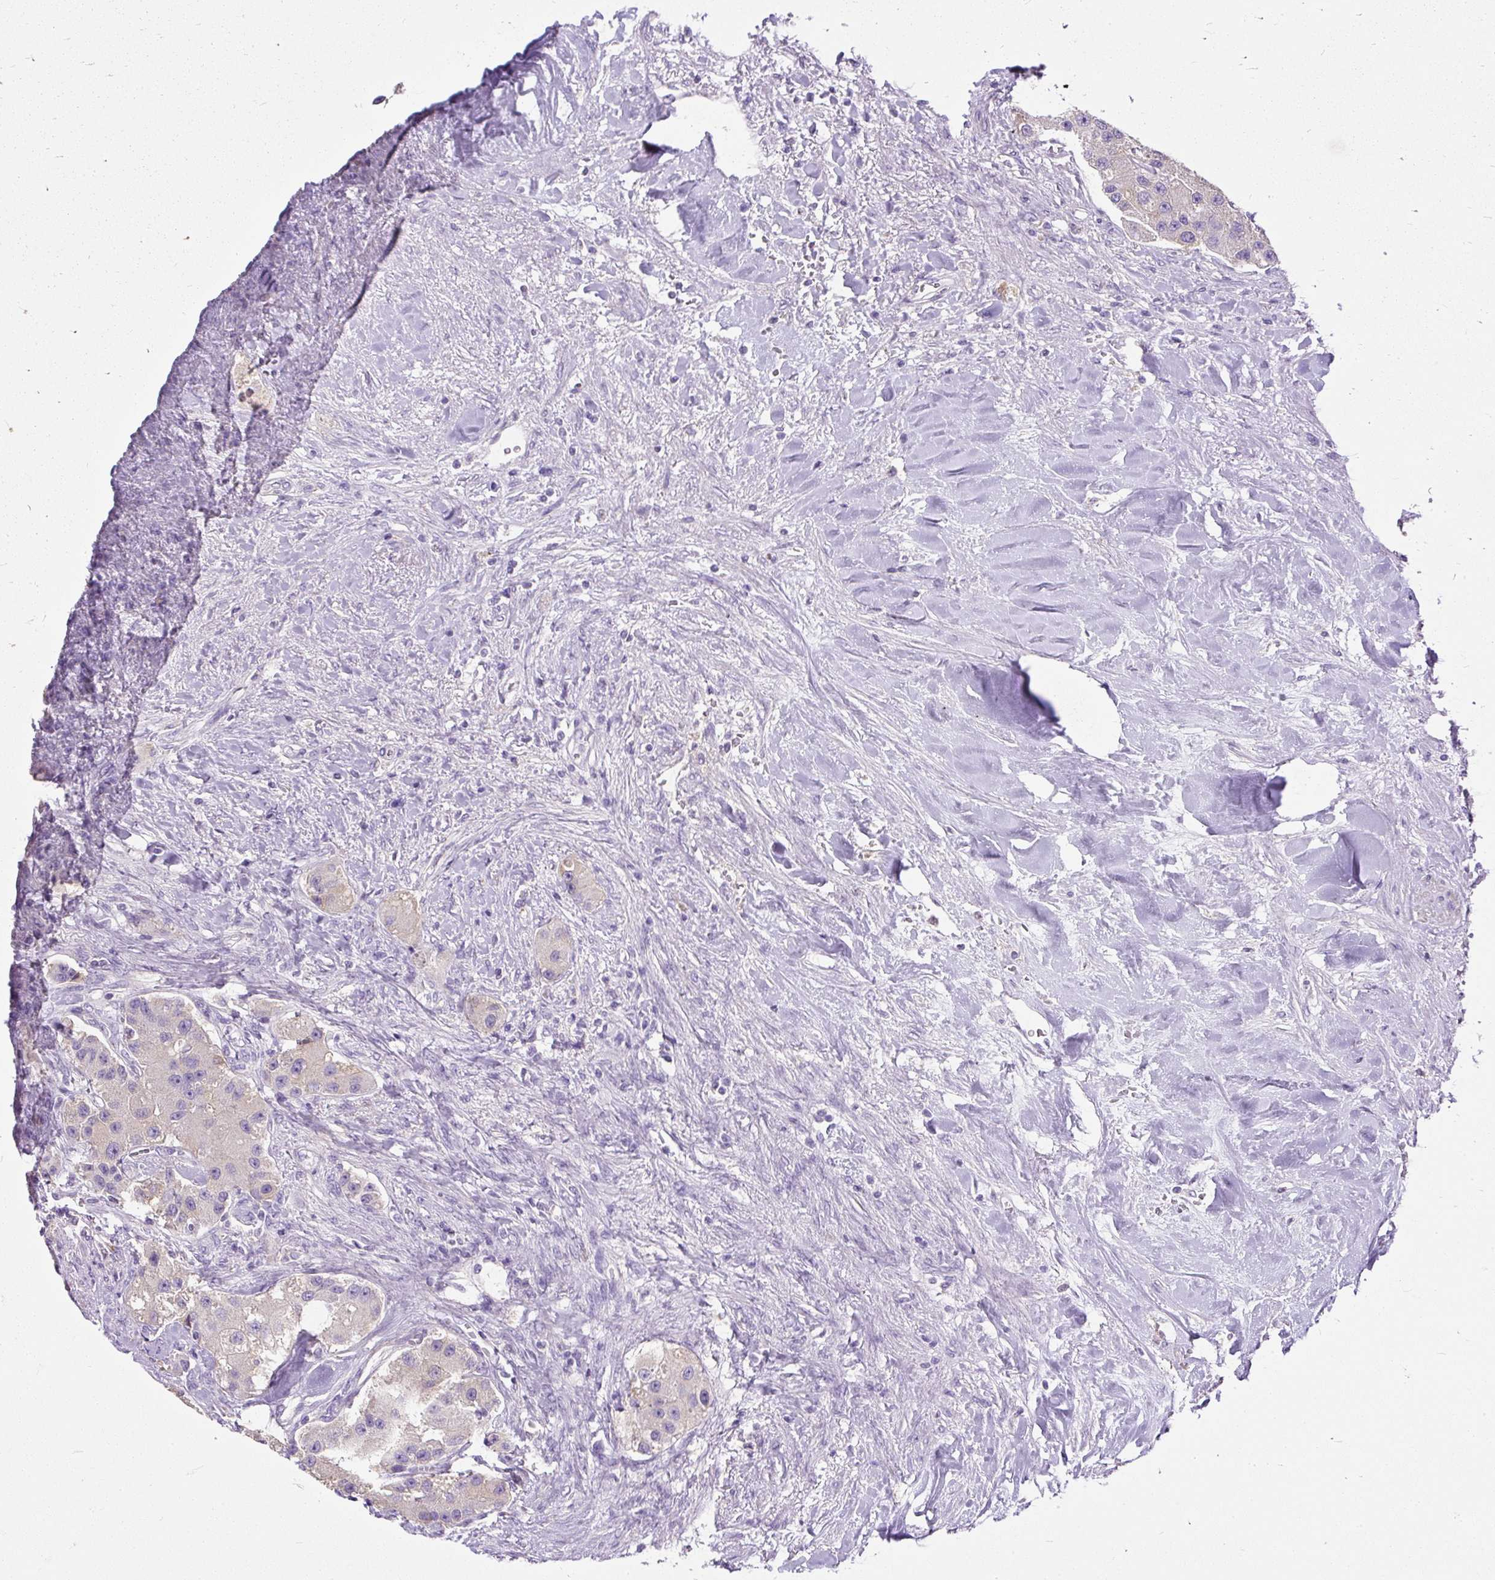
{"staining": {"intensity": "negative", "quantity": "none", "location": "none"}, "tissue": "carcinoid", "cell_type": "Tumor cells", "image_type": "cancer", "snomed": [{"axis": "morphology", "description": "Carcinoid, malignant, NOS"}, {"axis": "topography", "description": "Pancreas"}], "caption": "Immunohistochemistry (IHC) histopathology image of neoplastic tissue: carcinoid stained with DAB shows no significant protein staining in tumor cells.", "gene": "GBX1", "patient": {"sex": "male", "age": 41}}